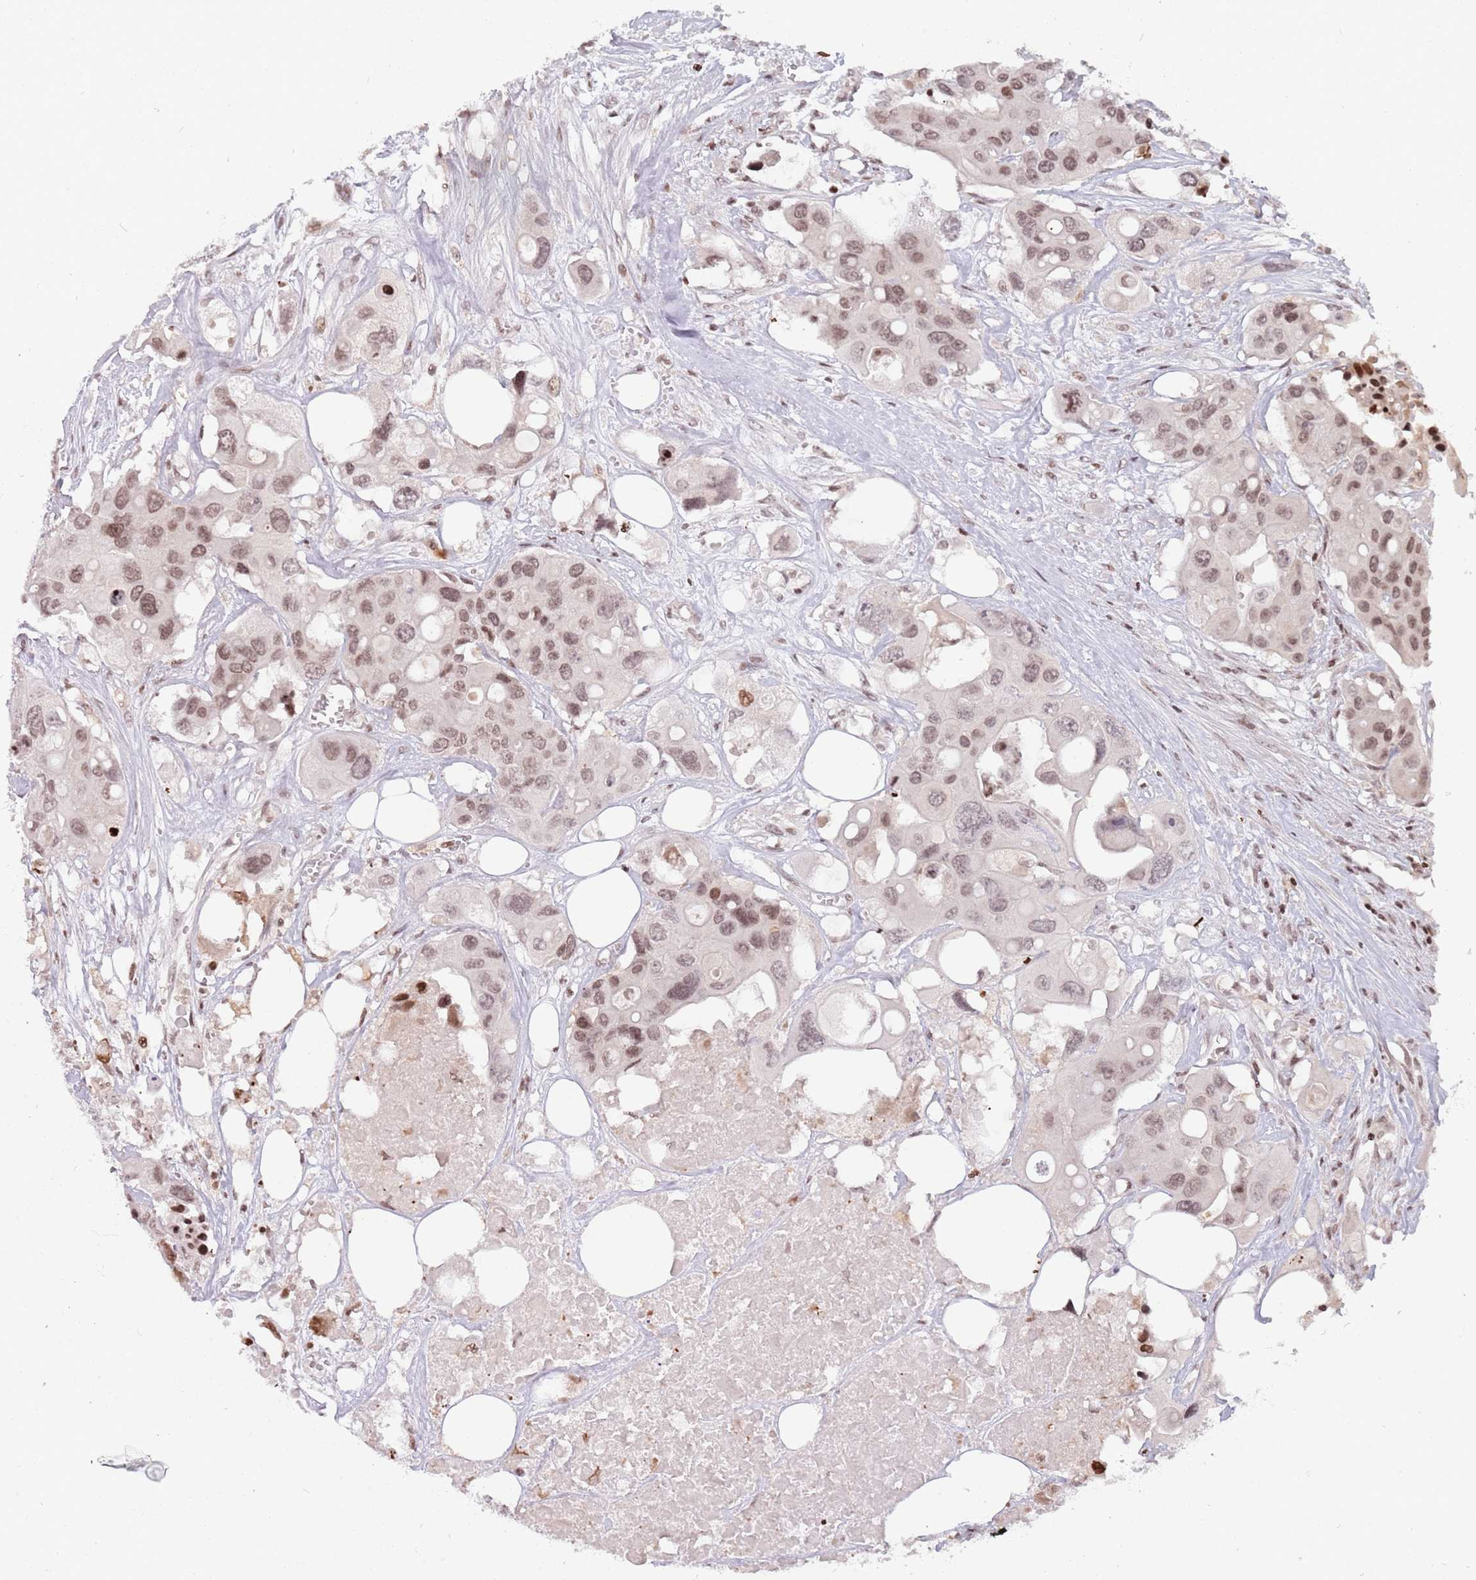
{"staining": {"intensity": "moderate", "quantity": "25%-75%", "location": "nuclear"}, "tissue": "colorectal cancer", "cell_type": "Tumor cells", "image_type": "cancer", "snomed": [{"axis": "morphology", "description": "Adenocarcinoma, NOS"}, {"axis": "topography", "description": "Colon"}], "caption": "A brown stain shows moderate nuclear staining of a protein in human colorectal cancer (adenocarcinoma) tumor cells. The staining was performed using DAB (3,3'-diaminobenzidine), with brown indicating positive protein expression. Nuclei are stained blue with hematoxylin.", "gene": "SH3RF3", "patient": {"sex": "male", "age": 77}}